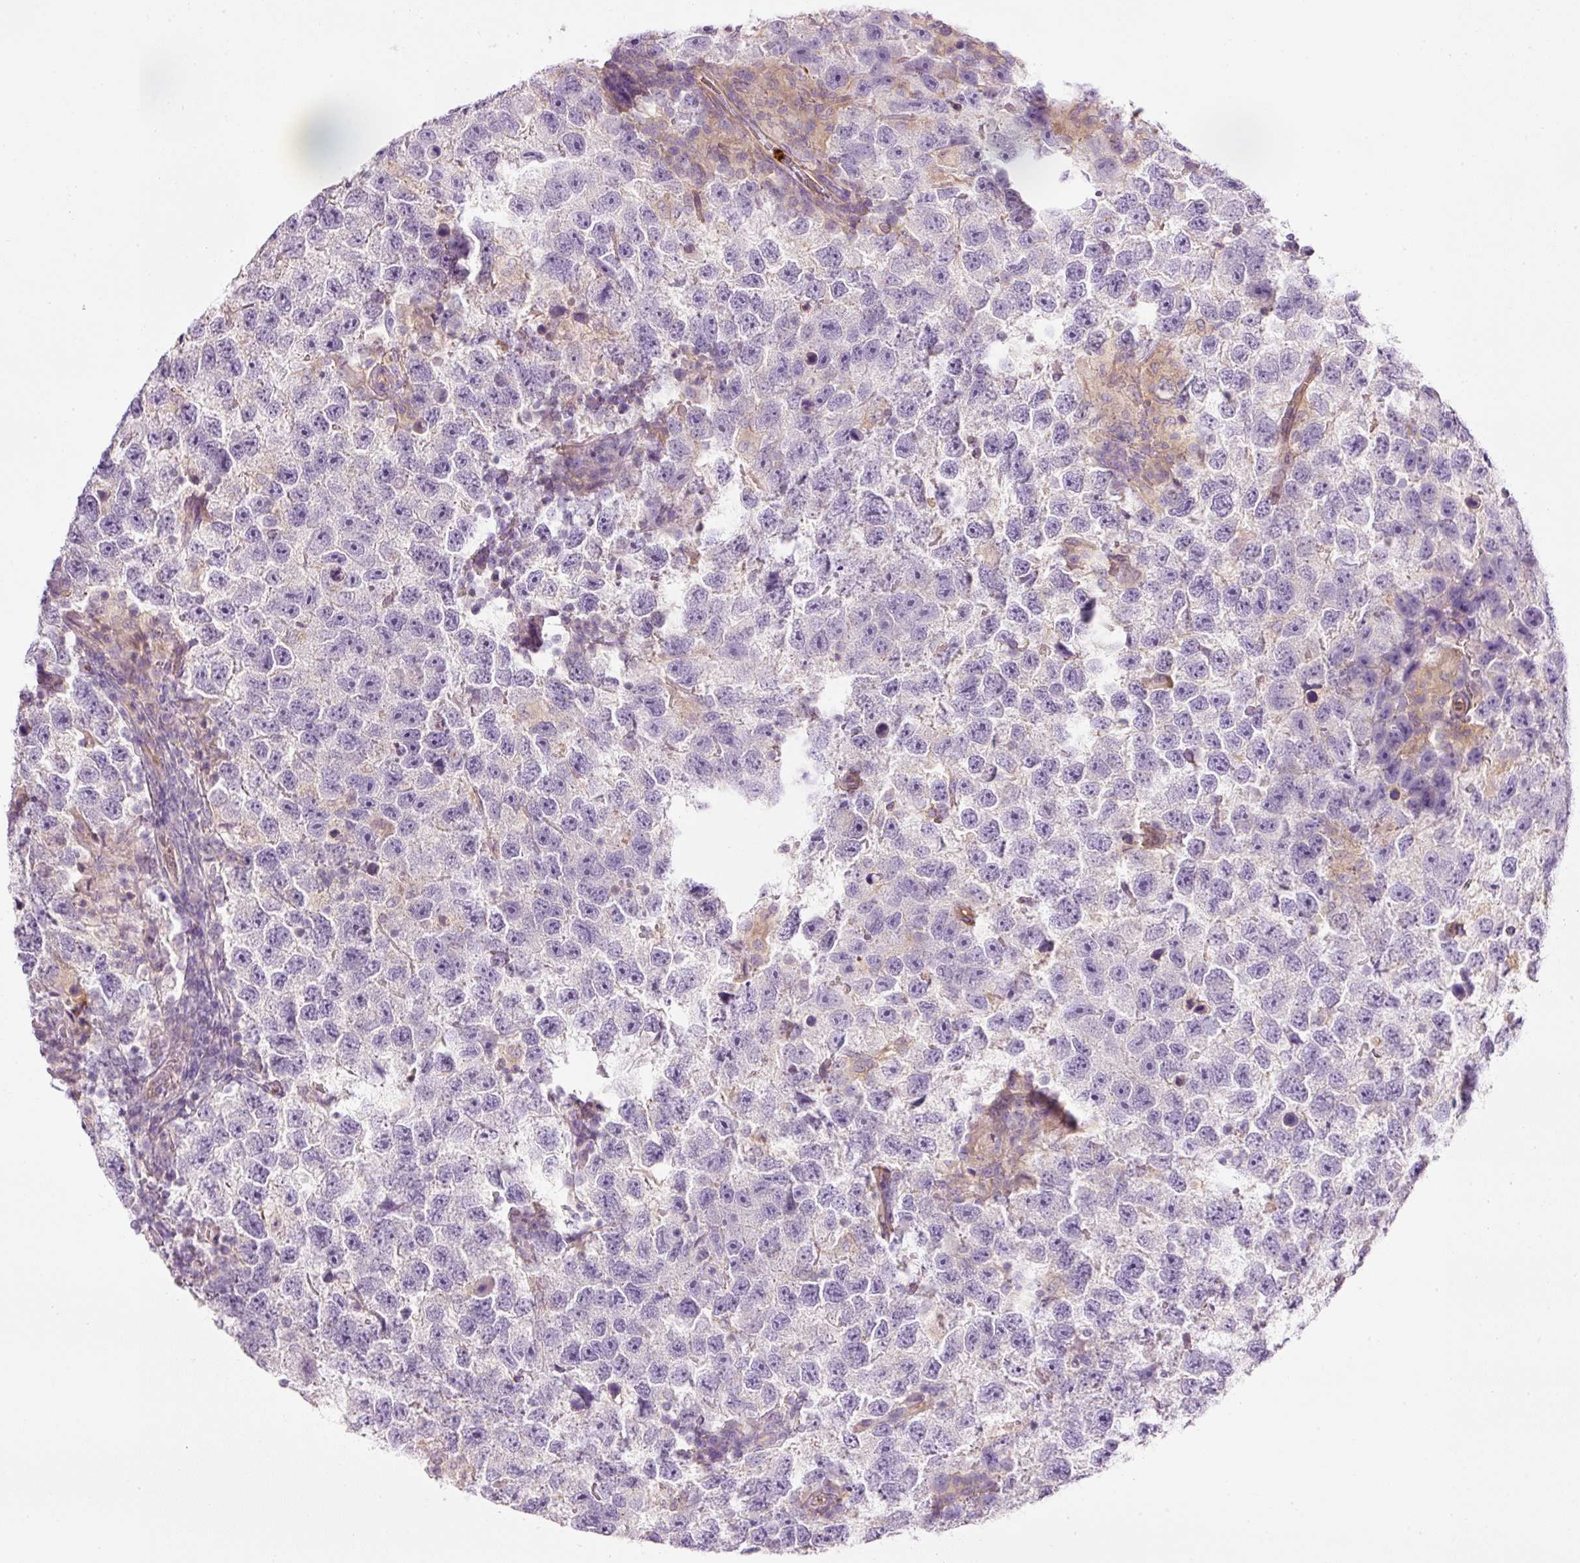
{"staining": {"intensity": "negative", "quantity": "none", "location": "none"}, "tissue": "testis cancer", "cell_type": "Tumor cells", "image_type": "cancer", "snomed": [{"axis": "morphology", "description": "Seminoma, NOS"}, {"axis": "topography", "description": "Testis"}], "caption": "An image of human testis cancer (seminoma) is negative for staining in tumor cells.", "gene": "MAP3K3", "patient": {"sex": "male", "age": 26}}